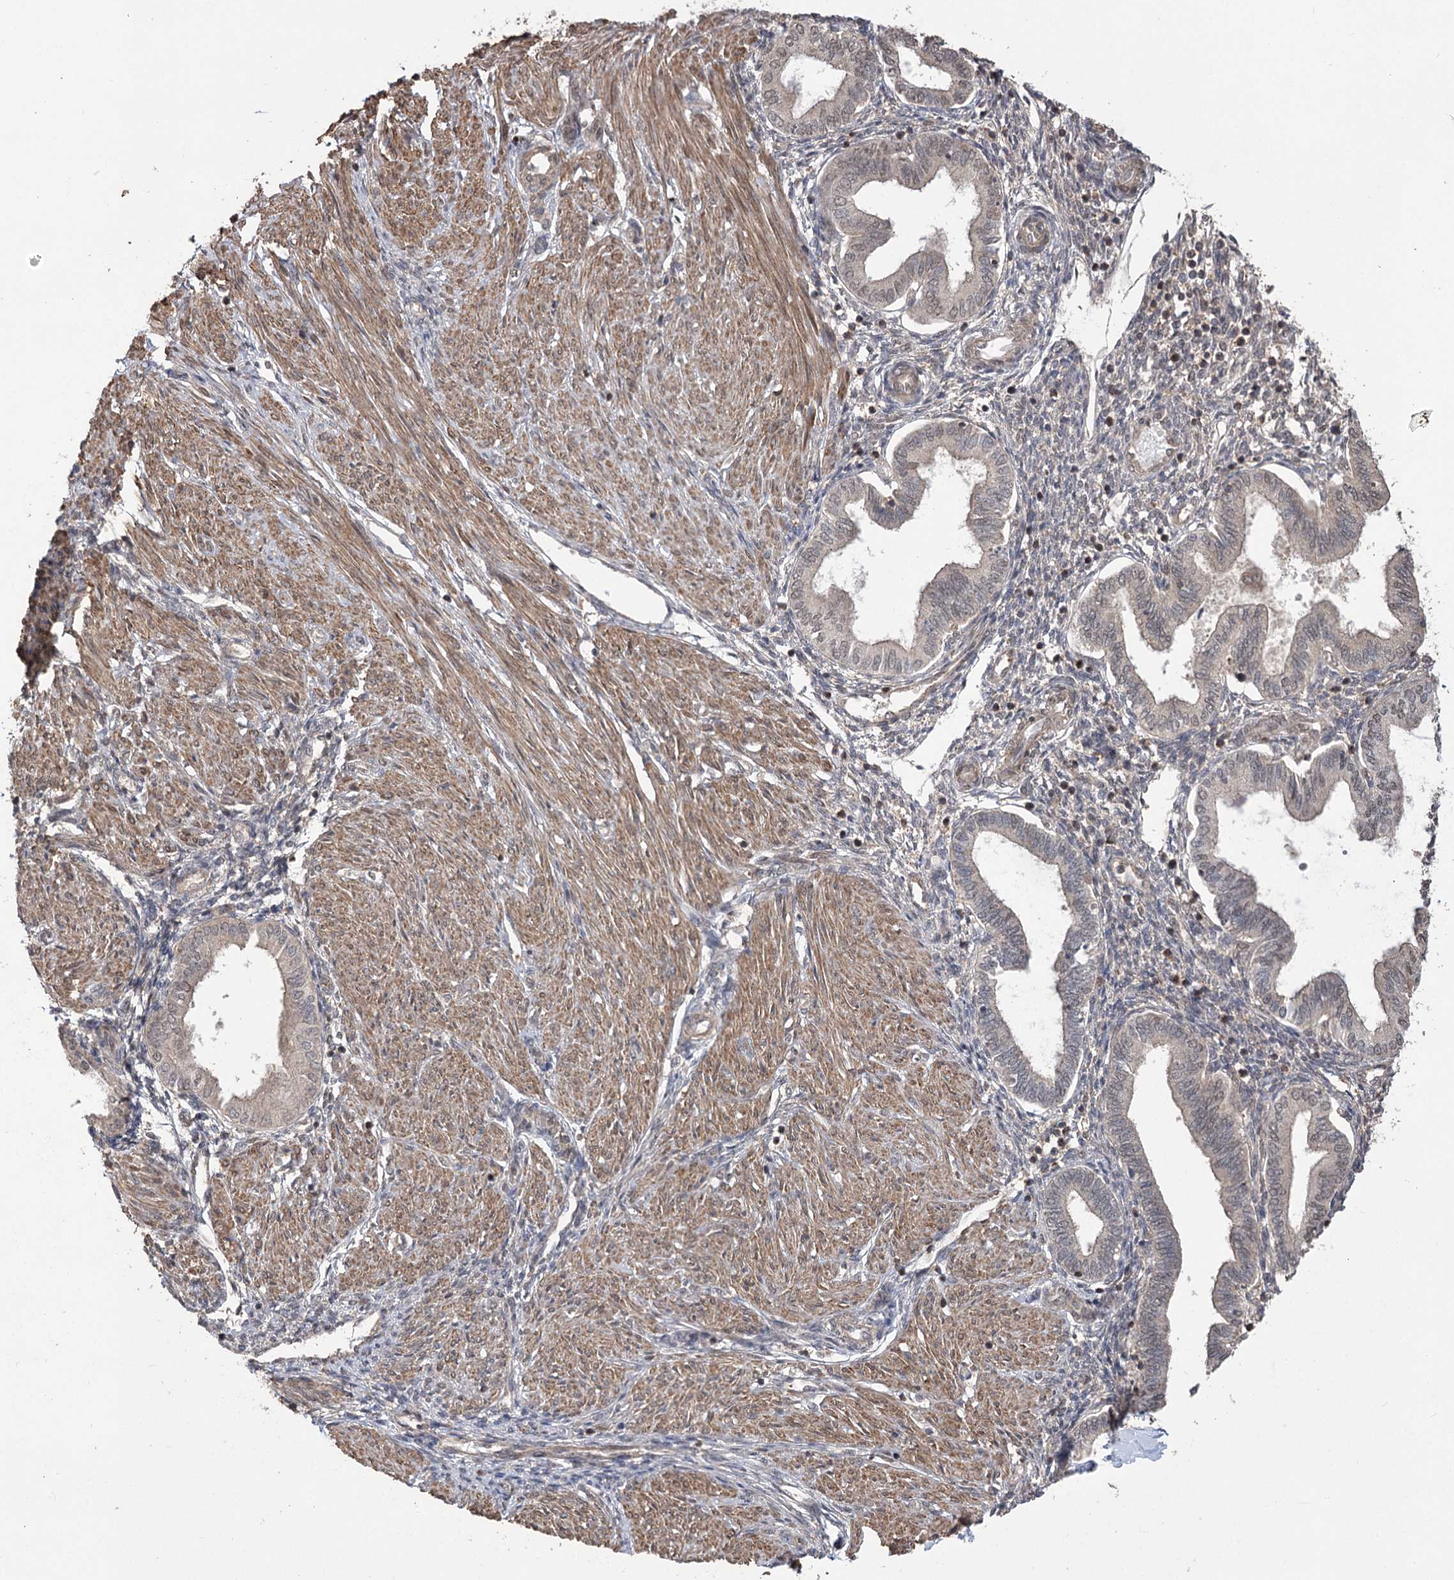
{"staining": {"intensity": "weak", "quantity": "<25%", "location": "cytoplasmic/membranous"}, "tissue": "endometrium", "cell_type": "Cells in endometrial stroma", "image_type": "normal", "snomed": [{"axis": "morphology", "description": "Normal tissue, NOS"}, {"axis": "topography", "description": "Endometrium"}], "caption": "Immunohistochemistry (IHC) histopathology image of benign endometrium stained for a protein (brown), which reveals no expression in cells in endometrial stroma. (DAB (3,3'-diaminobenzidine) immunohistochemistry with hematoxylin counter stain).", "gene": "TENM2", "patient": {"sex": "female", "age": 53}}